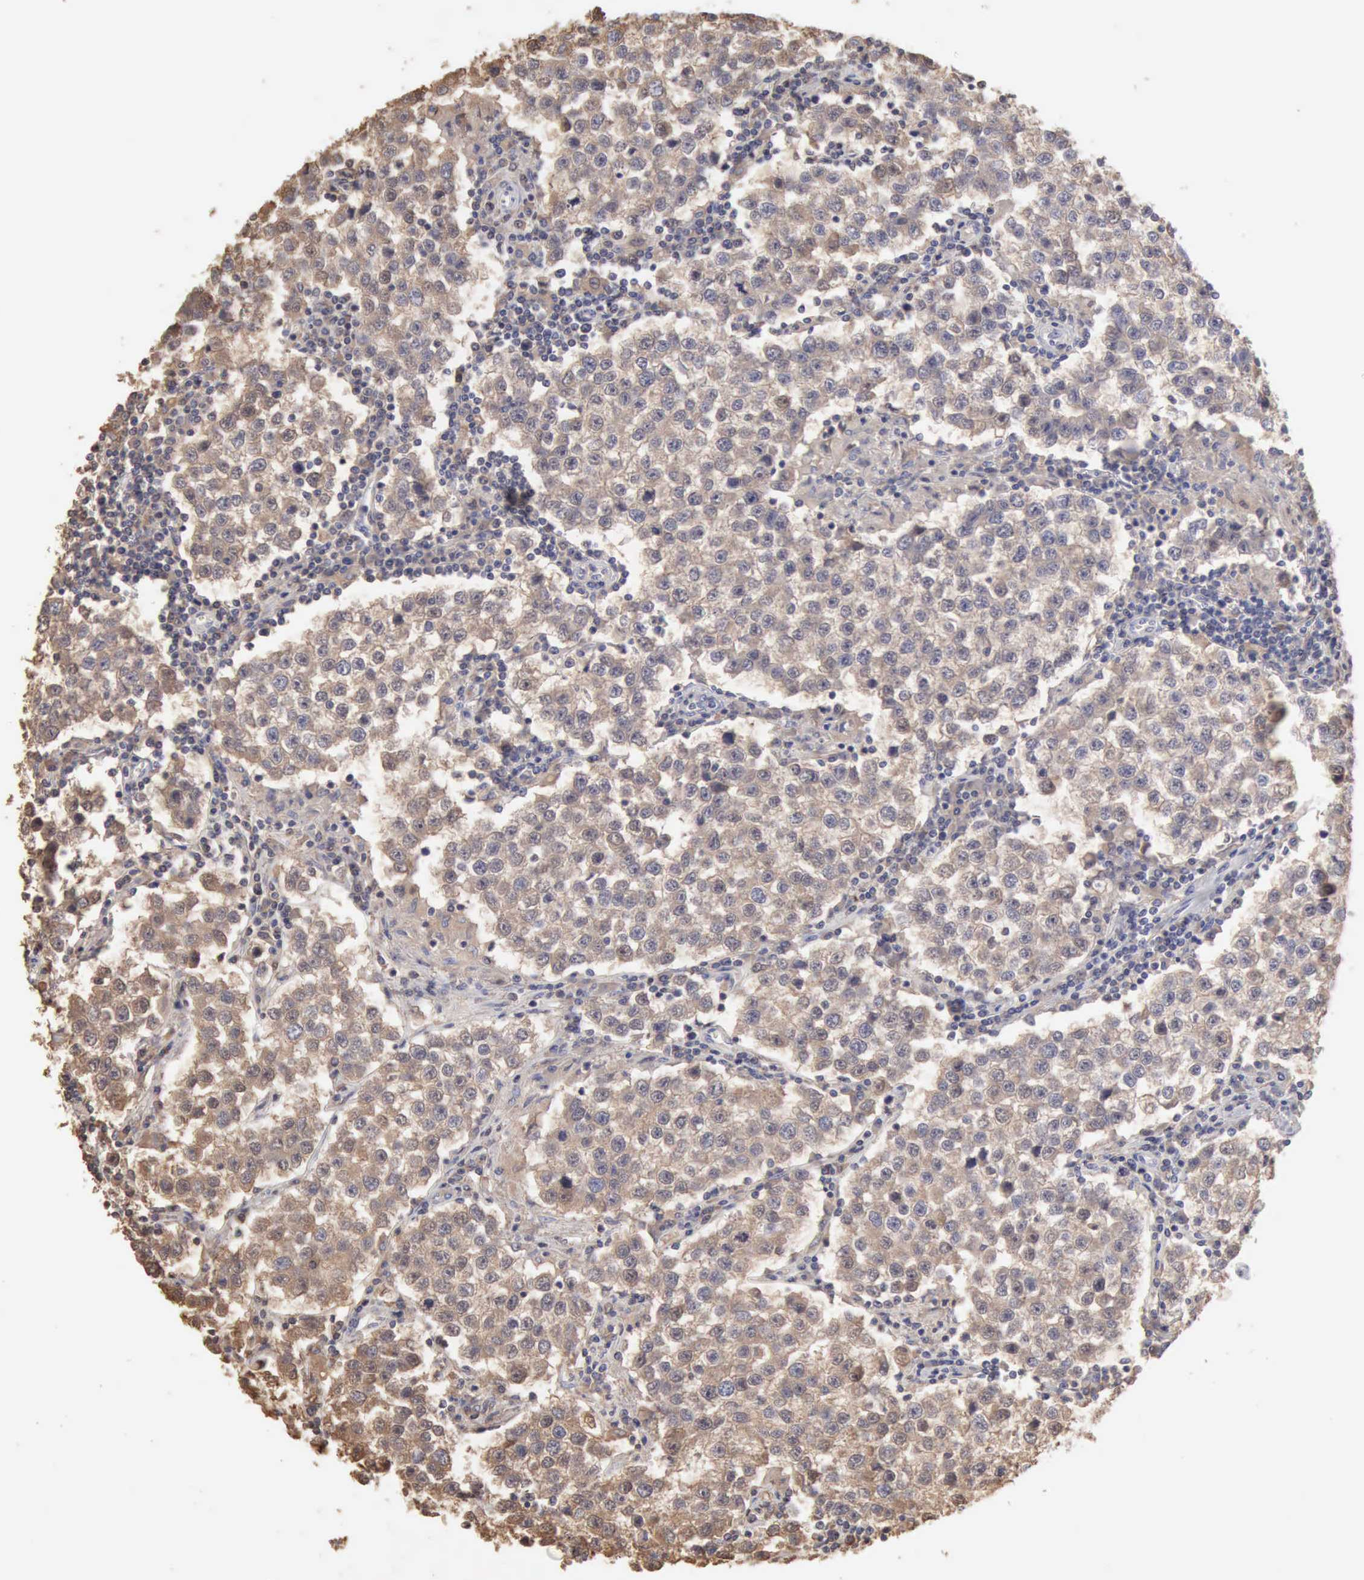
{"staining": {"intensity": "weak", "quantity": "<25%", "location": "cytoplasmic/membranous"}, "tissue": "testis cancer", "cell_type": "Tumor cells", "image_type": "cancer", "snomed": [{"axis": "morphology", "description": "Seminoma, NOS"}, {"axis": "topography", "description": "Testis"}], "caption": "Immunohistochemistry (IHC) of testis cancer exhibits no positivity in tumor cells.", "gene": "SERPINA1", "patient": {"sex": "male", "age": 36}}